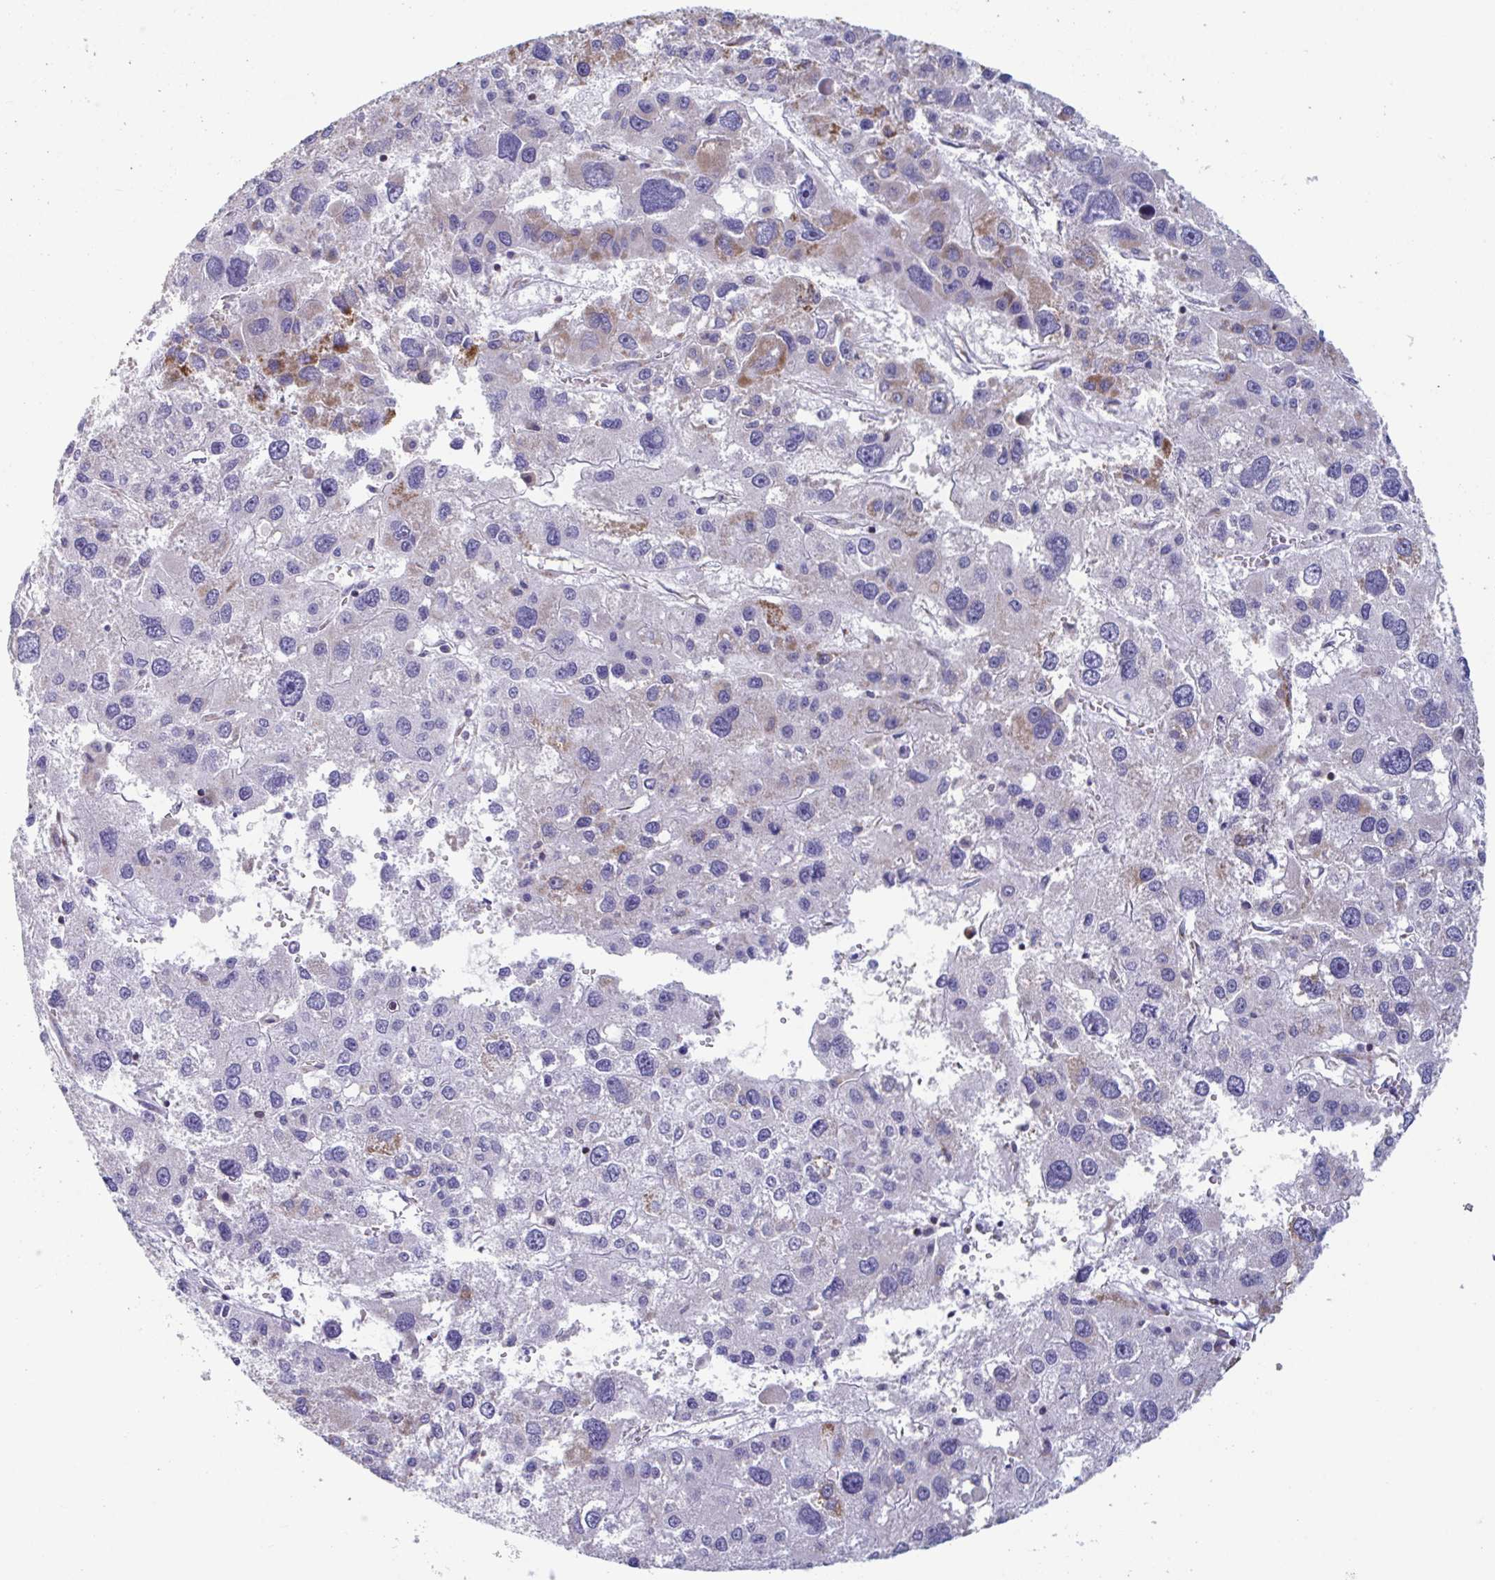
{"staining": {"intensity": "moderate", "quantity": "<25%", "location": "cytoplasmic/membranous"}, "tissue": "liver cancer", "cell_type": "Tumor cells", "image_type": "cancer", "snomed": [{"axis": "morphology", "description": "Carcinoma, Hepatocellular, NOS"}, {"axis": "topography", "description": "Liver"}], "caption": "A brown stain highlights moderate cytoplasmic/membranous staining of a protein in liver cancer (hepatocellular carcinoma) tumor cells. (brown staining indicates protein expression, while blue staining denotes nuclei).", "gene": "BCAT2", "patient": {"sex": "male", "age": 73}}